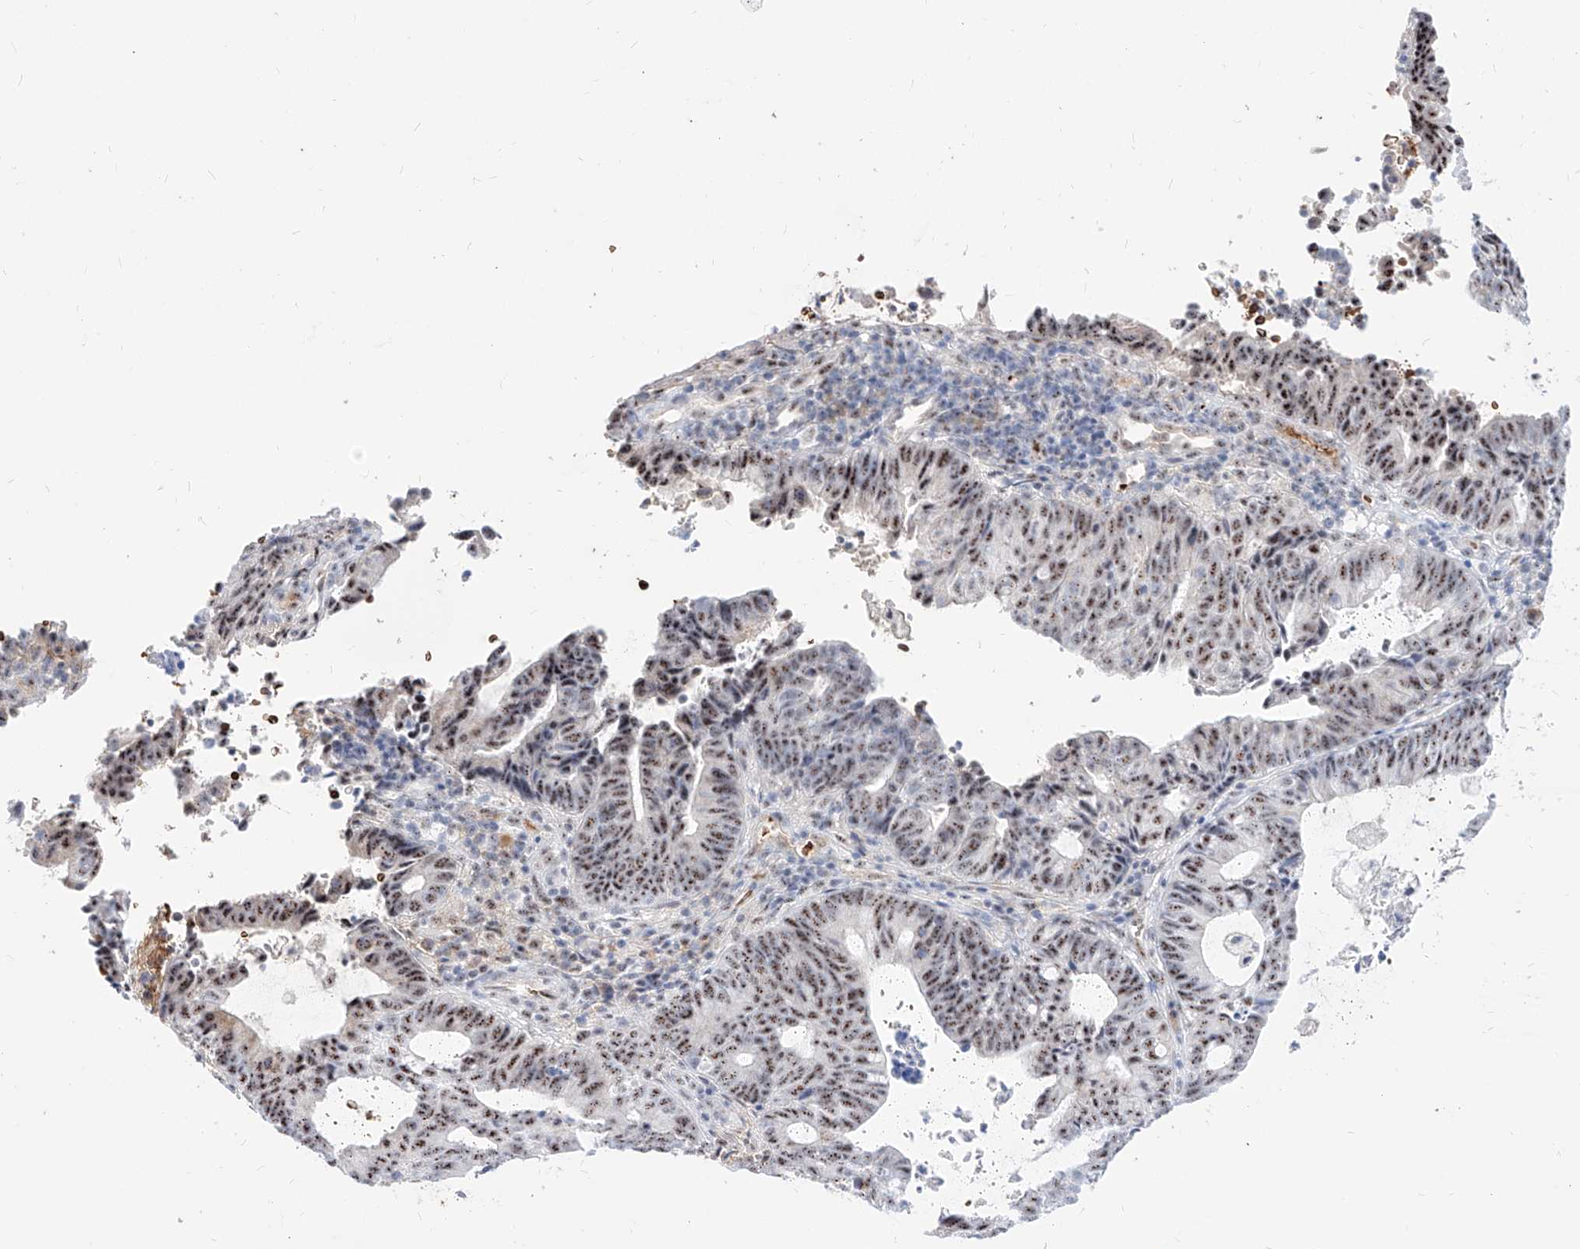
{"staining": {"intensity": "moderate", "quantity": ">75%", "location": "nuclear"}, "tissue": "endometrial cancer", "cell_type": "Tumor cells", "image_type": "cancer", "snomed": [{"axis": "morphology", "description": "Adenocarcinoma, NOS"}, {"axis": "topography", "description": "Uterus"}], "caption": "The immunohistochemical stain highlights moderate nuclear positivity in tumor cells of adenocarcinoma (endometrial) tissue.", "gene": "ZFP42", "patient": {"sex": "female", "age": 83}}